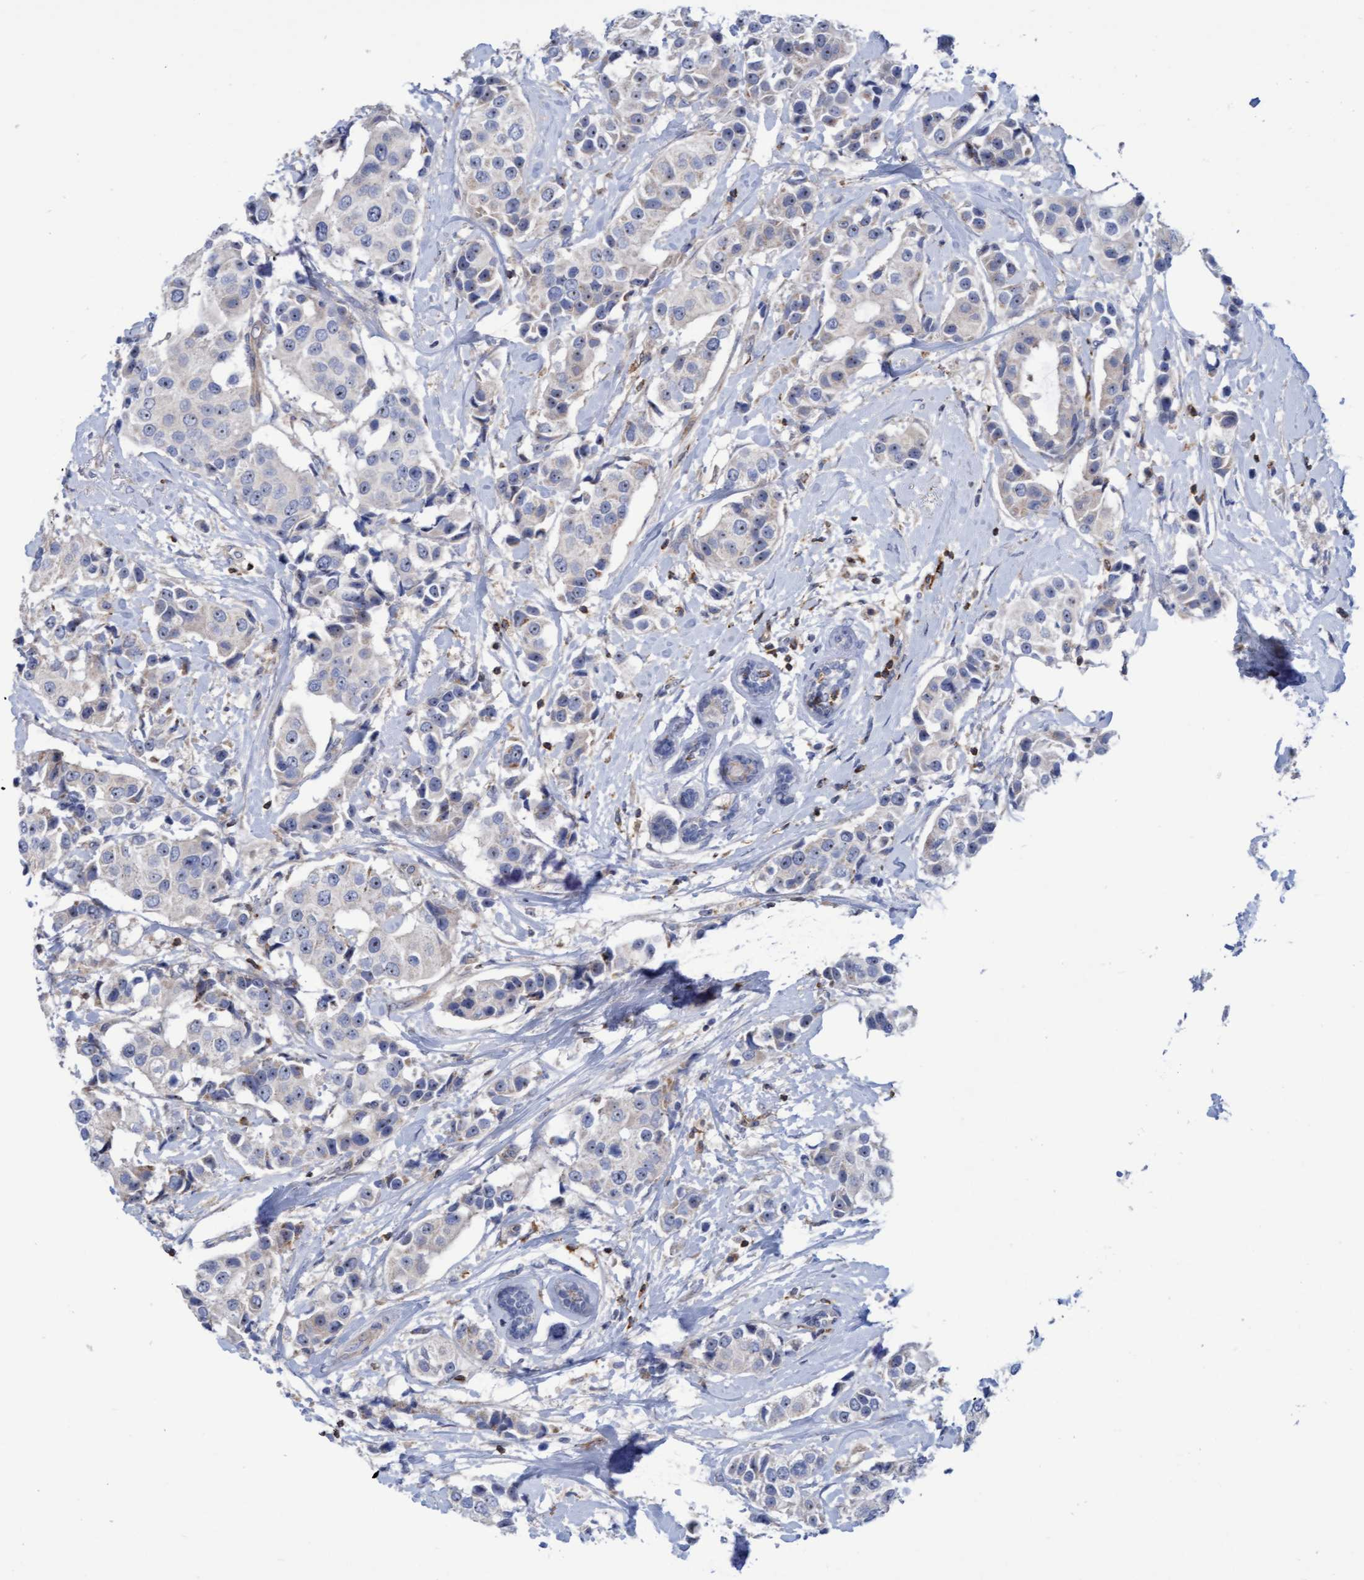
{"staining": {"intensity": "negative", "quantity": "none", "location": "none"}, "tissue": "breast cancer", "cell_type": "Tumor cells", "image_type": "cancer", "snomed": [{"axis": "morphology", "description": "Normal tissue, NOS"}, {"axis": "morphology", "description": "Duct carcinoma"}, {"axis": "topography", "description": "Breast"}], "caption": "A photomicrograph of human breast cancer is negative for staining in tumor cells.", "gene": "FNBP1", "patient": {"sex": "female", "age": 39}}